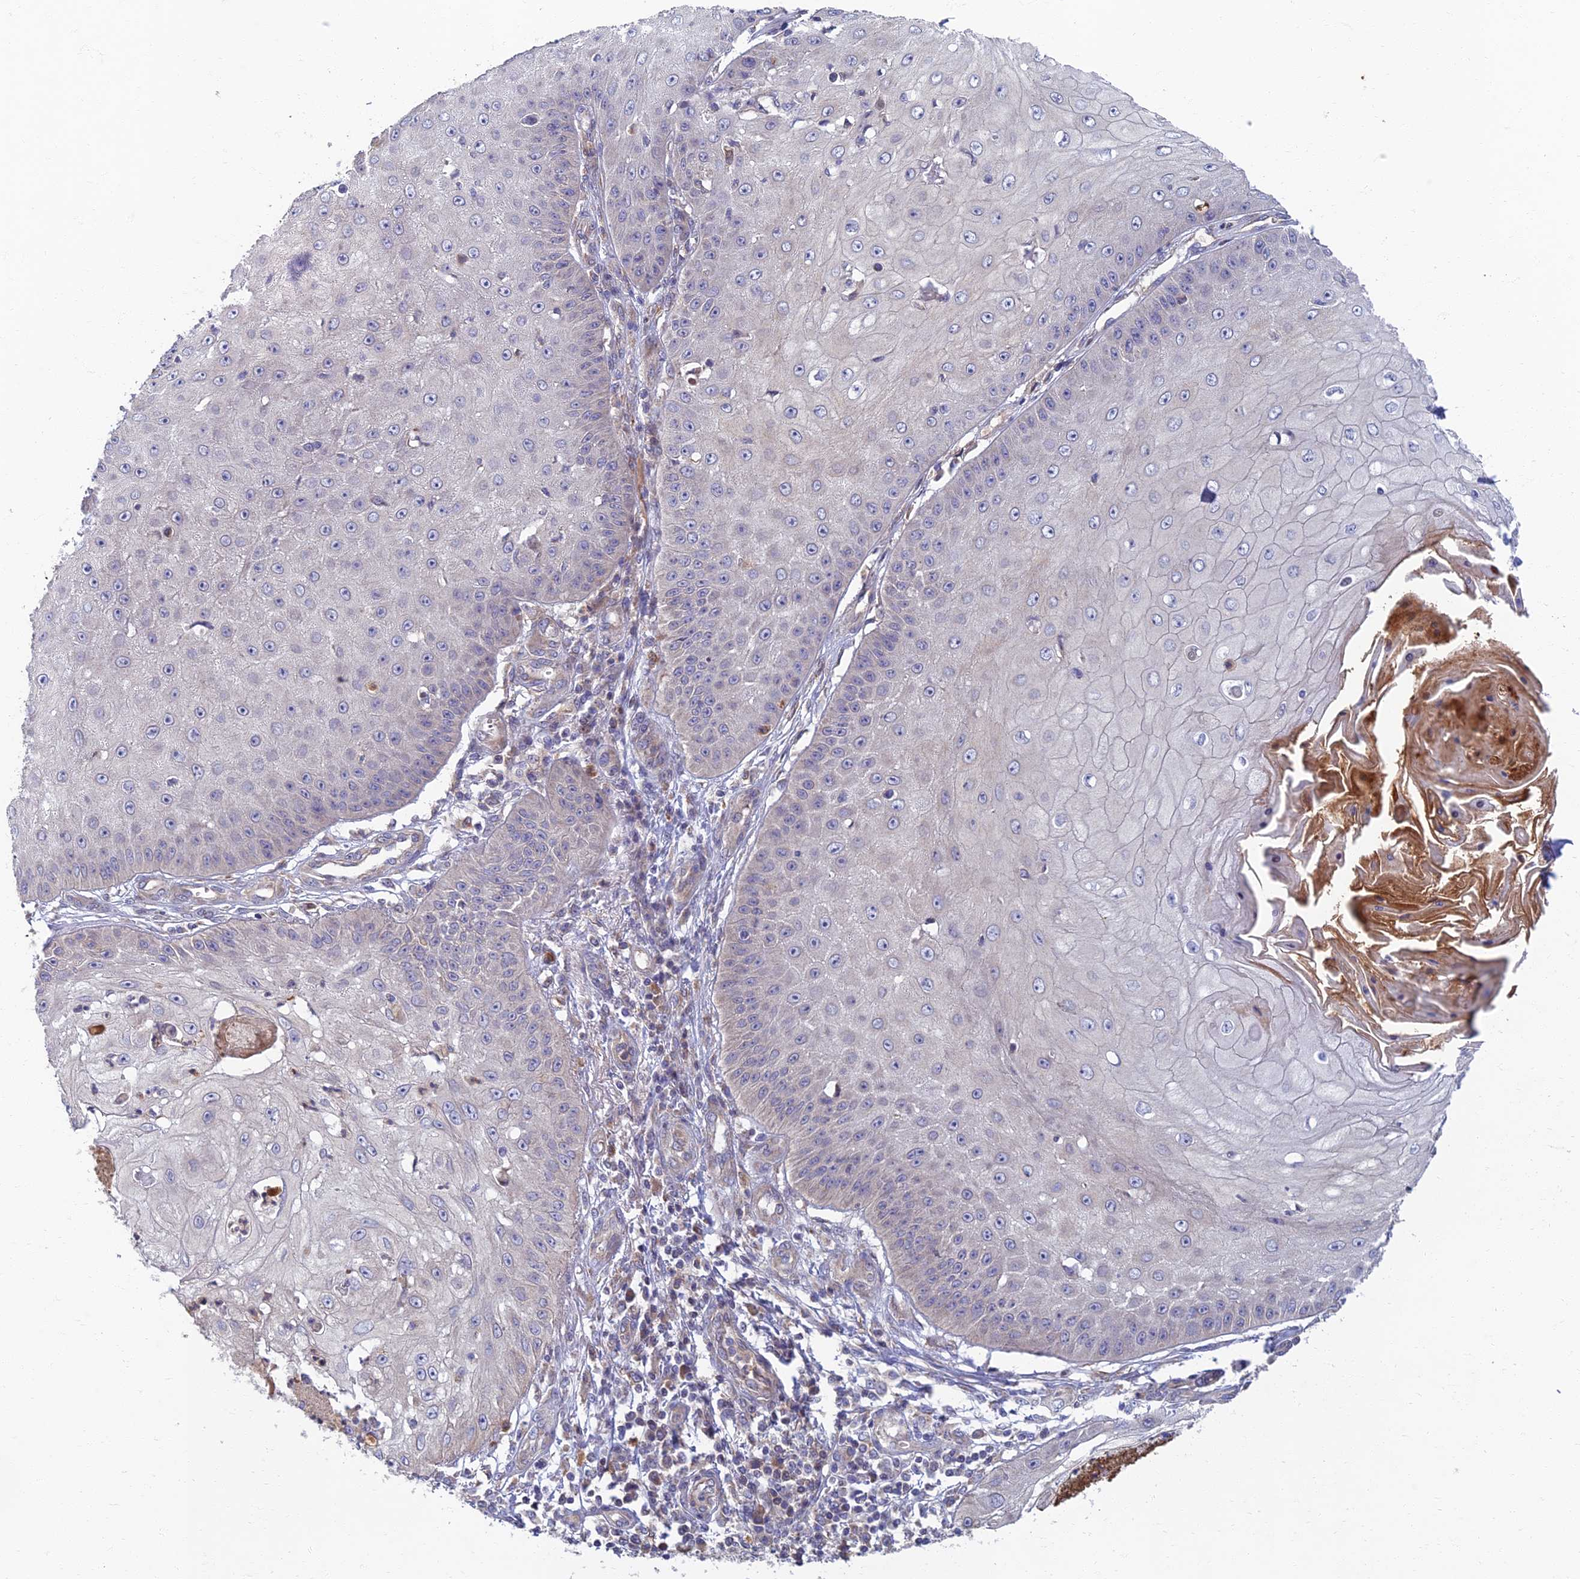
{"staining": {"intensity": "negative", "quantity": "none", "location": "none"}, "tissue": "skin cancer", "cell_type": "Tumor cells", "image_type": "cancer", "snomed": [{"axis": "morphology", "description": "Squamous cell carcinoma, NOS"}, {"axis": "topography", "description": "Skin"}], "caption": "DAB (3,3'-diaminobenzidine) immunohistochemical staining of human squamous cell carcinoma (skin) exhibits no significant staining in tumor cells.", "gene": "SOGA1", "patient": {"sex": "male", "age": 70}}